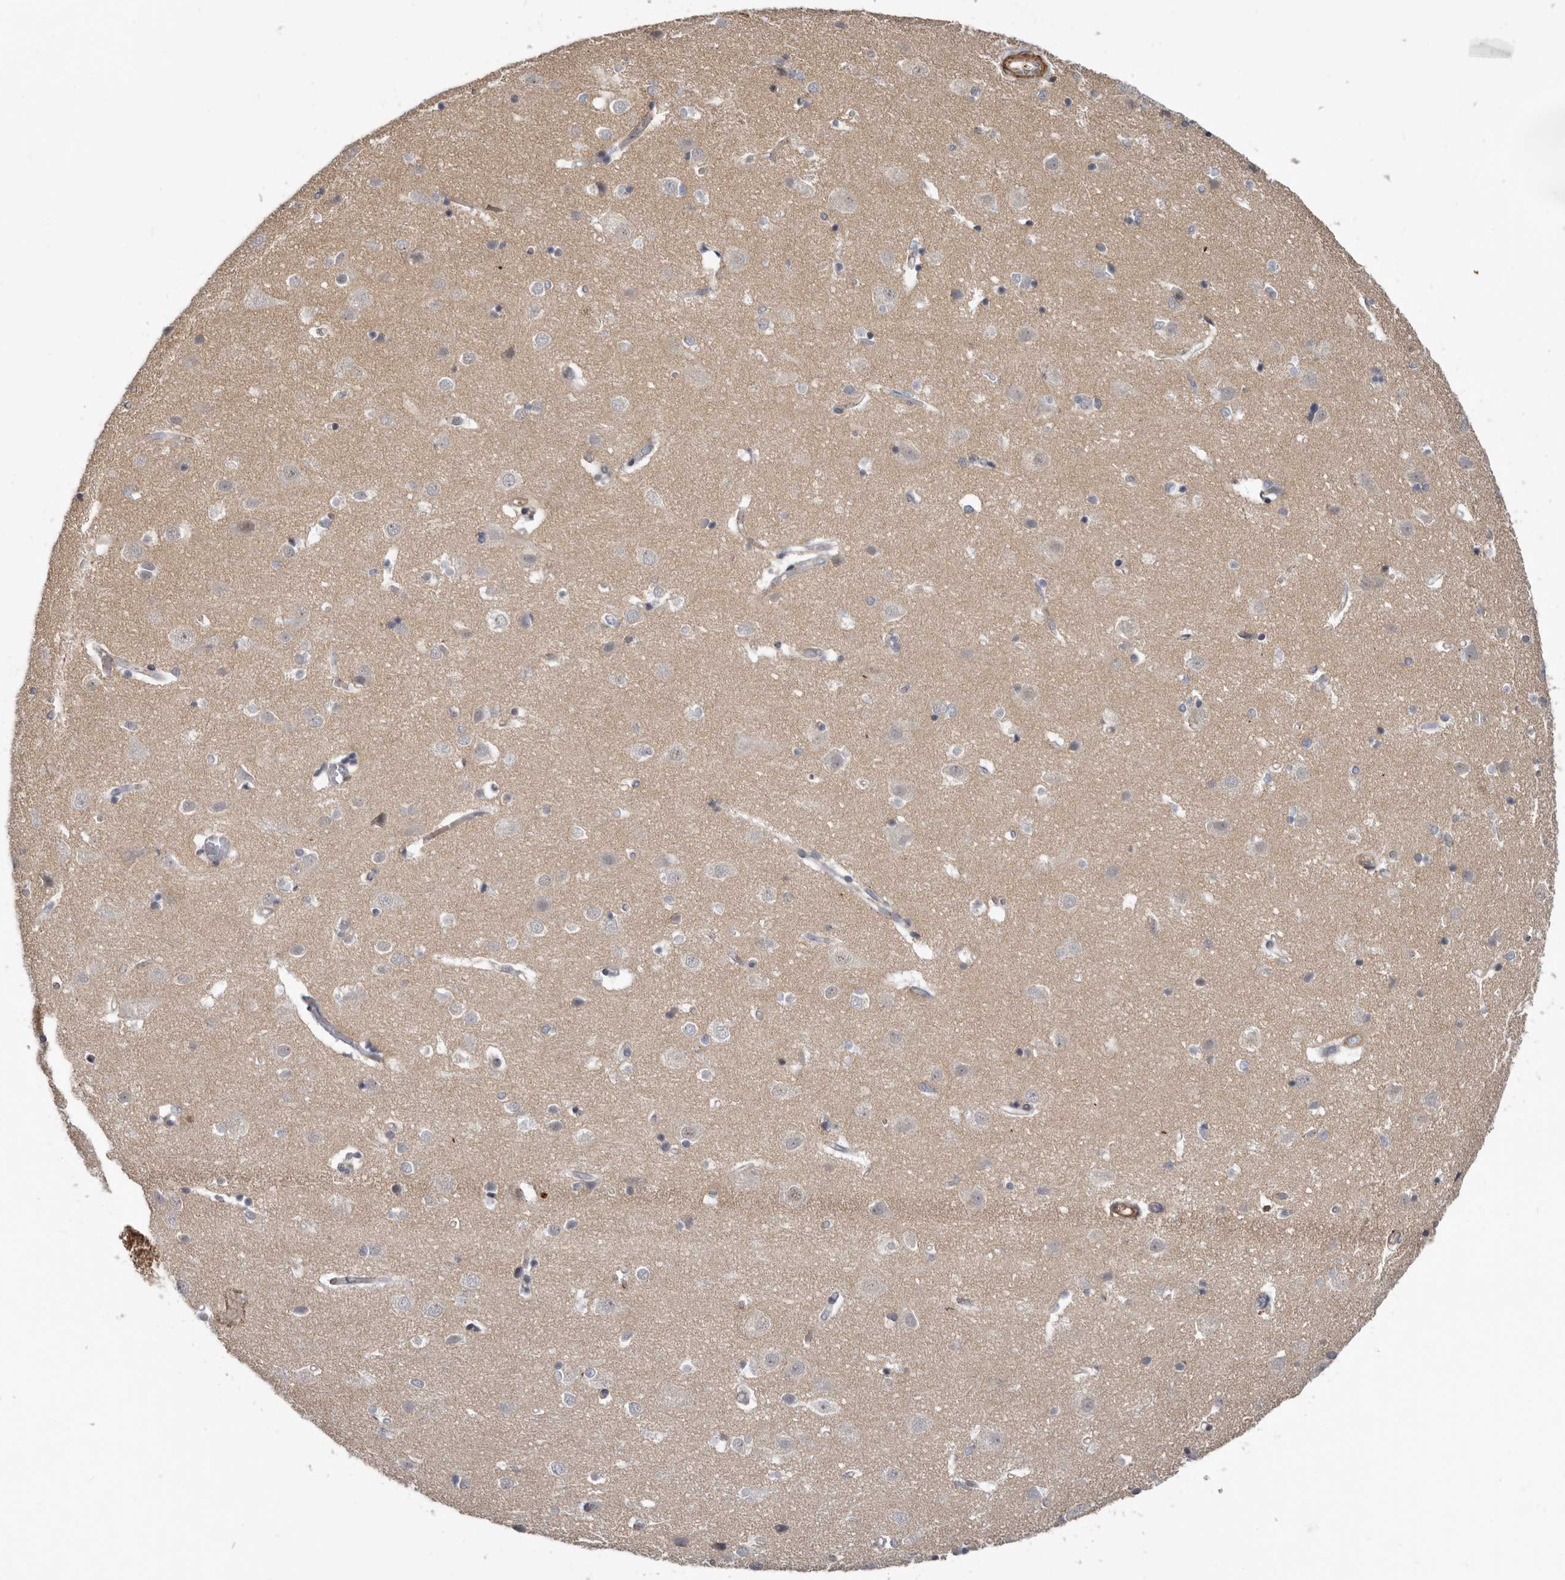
{"staining": {"intensity": "moderate", "quantity": "25%-75%", "location": "cytoplasmic/membranous"}, "tissue": "cerebral cortex", "cell_type": "Endothelial cells", "image_type": "normal", "snomed": [{"axis": "morphology", "description": "Normal tissue, NOS"}, {"axis": "topography", "description": "Cerebral cortex"}], "caption": "Protein staining reveals moderate cytoplasmic/membranous staining in about 25%-75% of endothelial cells in benign cerebral cortex.", "gene": "CDCA8", "patient": {"sex": "male", "age": 54}}